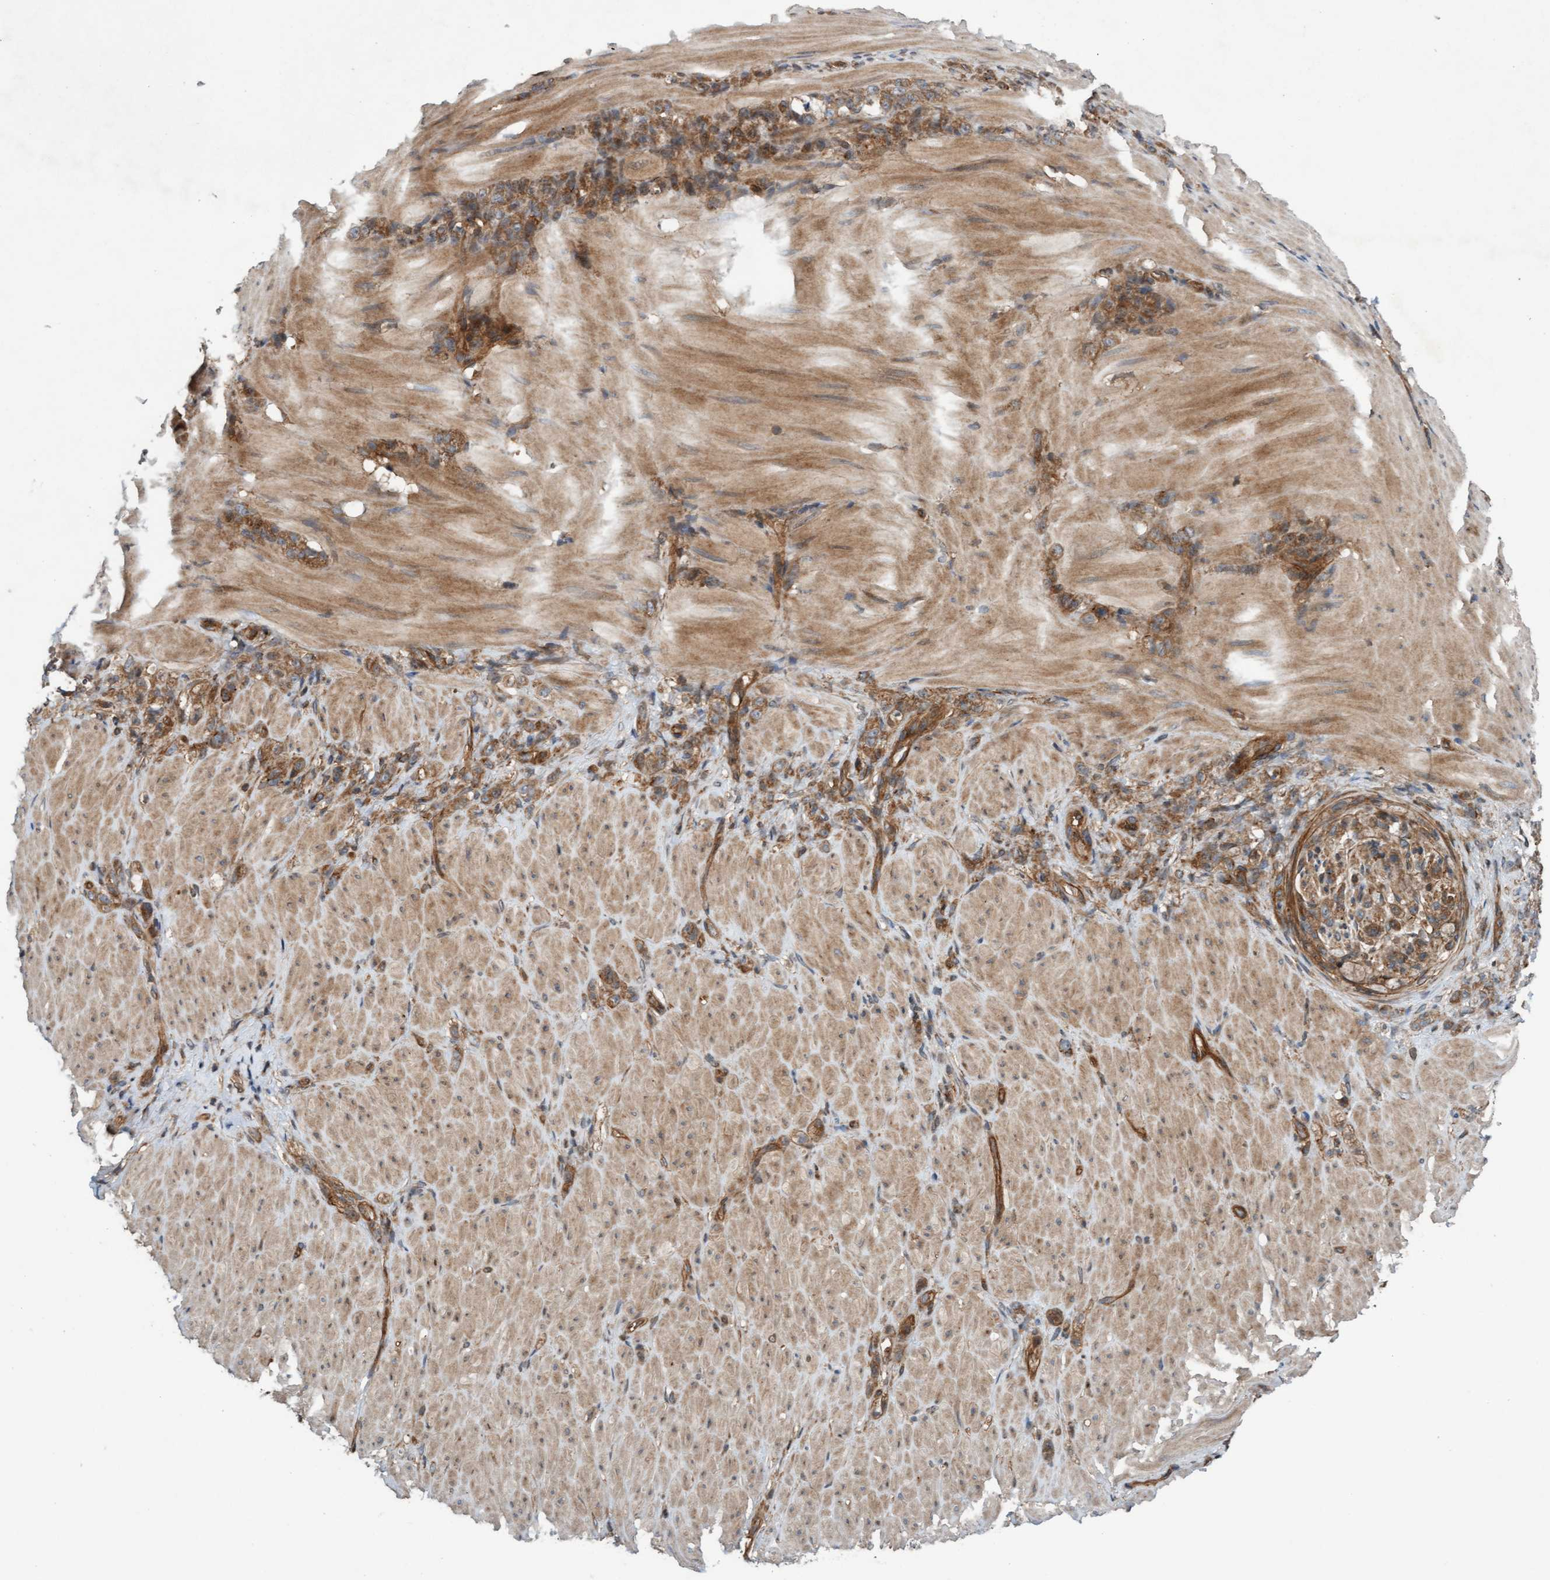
{"staining": {"intensity": "moderate", "quantity": ">75%", "location": "cytoplasmic/membranous"}, "tissue": "stomach cancer", "cell_type": "Tumor cells", "image_type": "cancer", "snomed": [{"axis": "morphology", "description": "Normal tissue, NOS"}, {"axis": "morphology", "description": "Adenocarcinoma, NOS"}, {"axis": "topography", "description": "Stomach"}], "caption": "DAB immunohistochemical staining of stomach cancer (adenocarcinoma) demonstrates moderate cytoplasmic/membranous protein positivity in approximately >75% of tumor cells. Using DAB (brown) and hematoxylin (blue) stains, captured at high magnification using brightfield microscopy.", "gene": "ERAL1", "patient": {"sex": "male", "age": 82}}